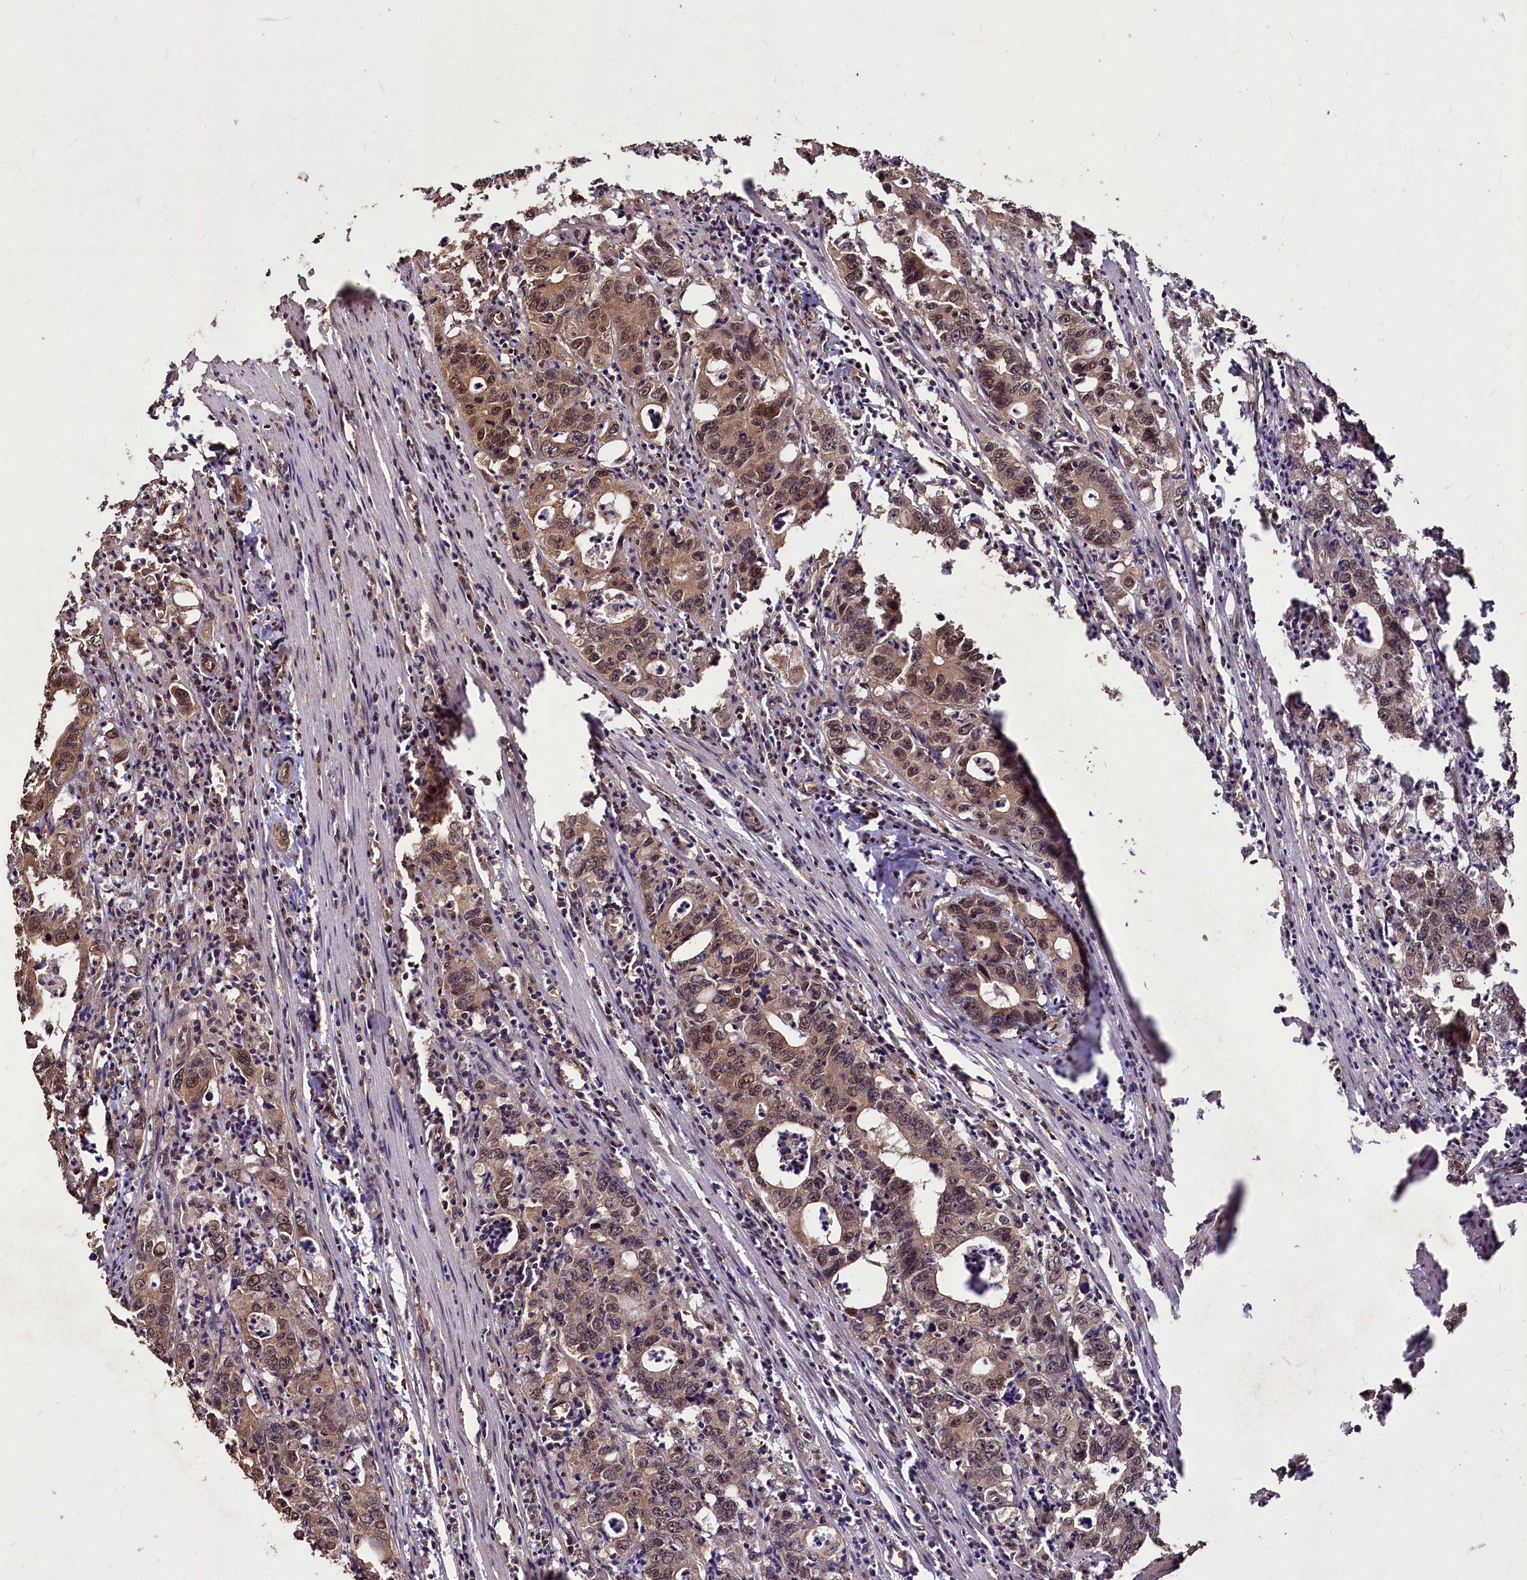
{"staining": {"intensity": "moderate", "quantity": ">75%", "location": "cytoplasmic/membranous,nuclear"}, "tissue": "colorectal cancer", "cell_type": "Tumor cells", "image_type": "cancer", "snomed": [{"axis": "morphology", "description": "Adenocarcinoma, NOS"}, {"axis": "topography", "description": "Colon"}], "caption": "Immunohistochemistry (IHC) histopathology image of neoplastic tissue: human colorectal cancer (adenocarcinoma) stained using immunohistochemistry (IHC) shows medium levels of moderate protein expression localized specifically in the cytoplasmic/membranous and nuclear of tumor cells, appearing as a cytoplasmic/membranous and nuclear brown color.", "gene": "VPS51", "patient": {"sex": "female", "age": 75}}